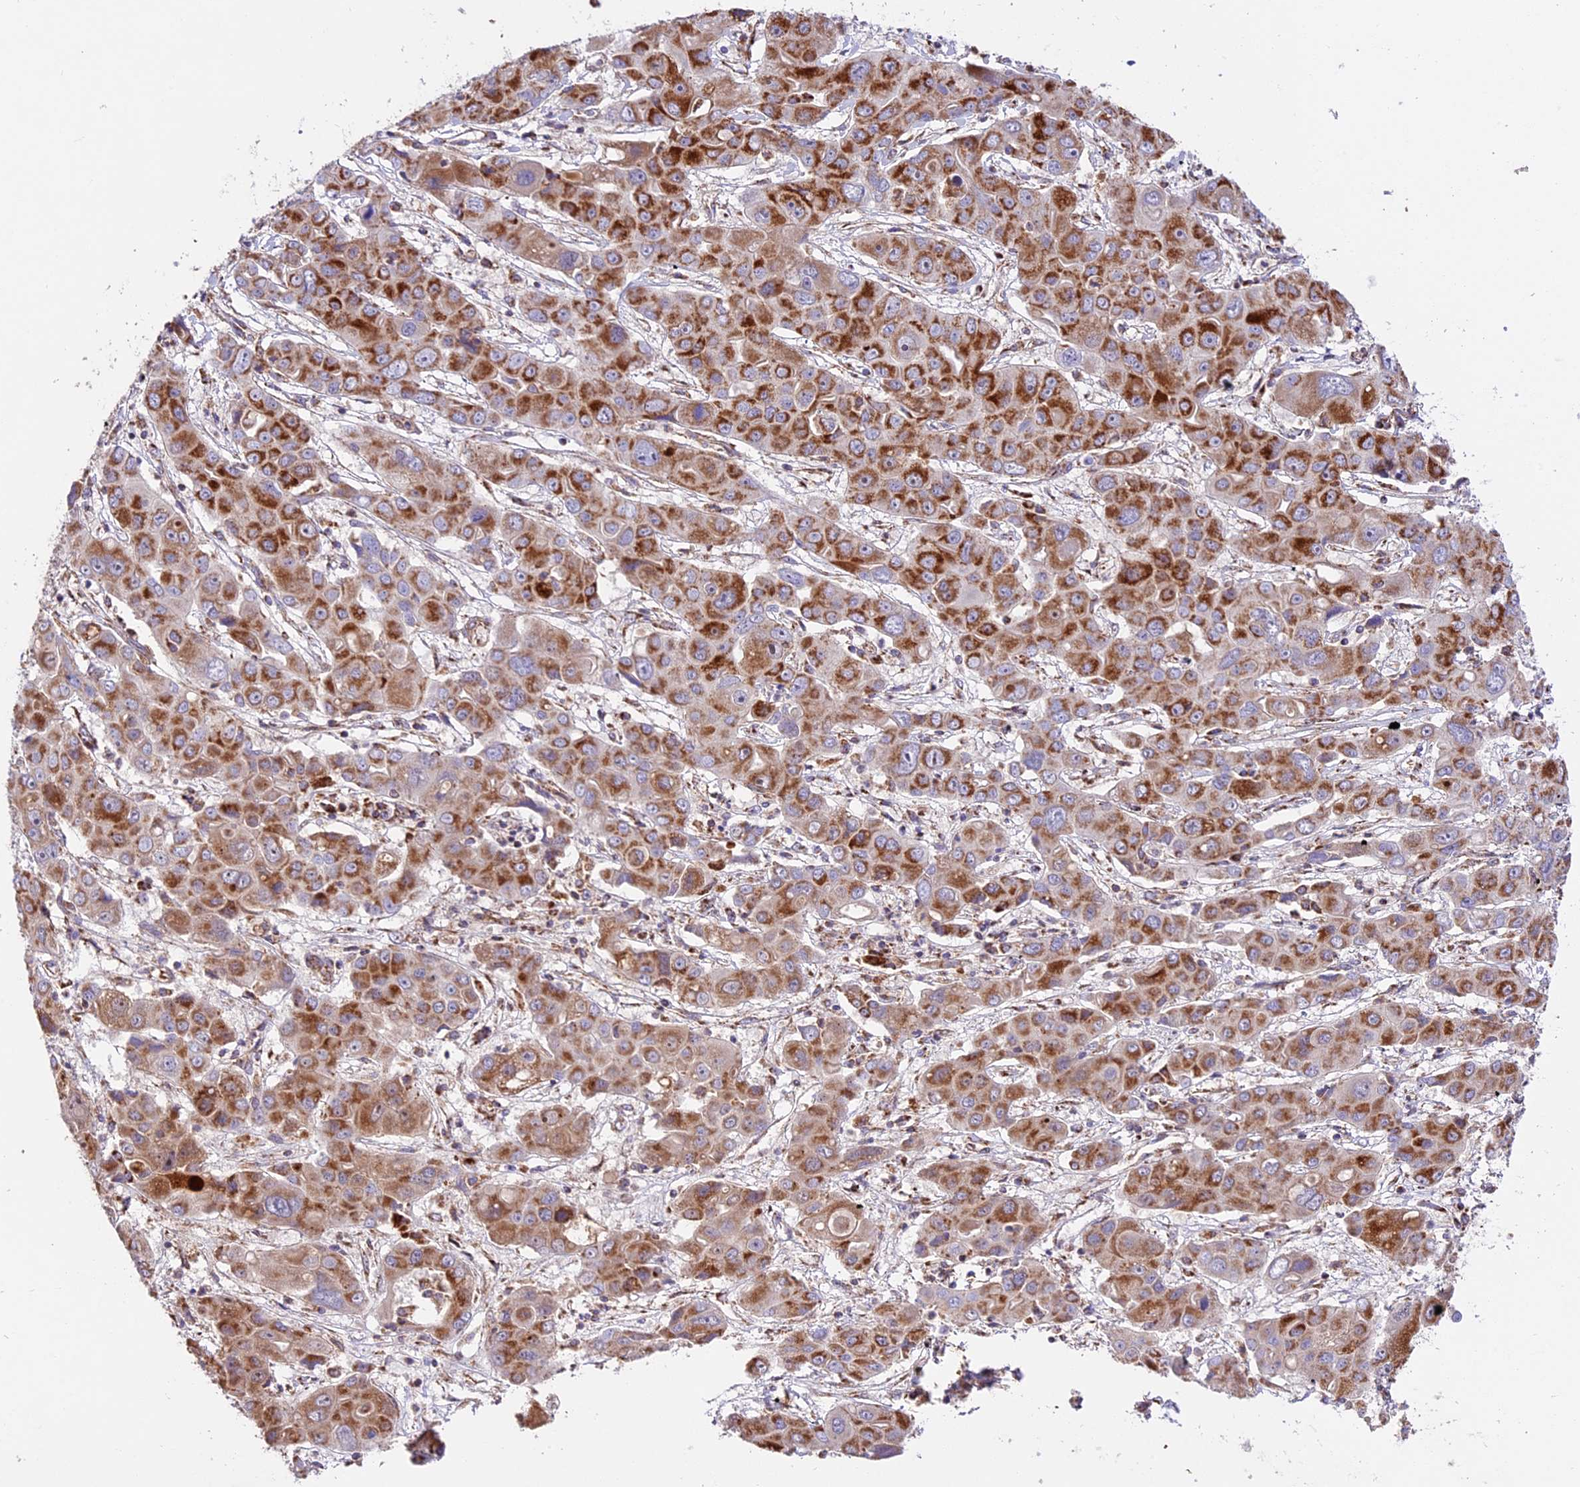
{"staining": {"intensity": "strong", "quantity": ">75%", "location": "cytoplasmic/membranous"}, "tissue": "liver cancer", "cell_type": "Tumor cells", "image_type": "cancer", "snomed": [{"axis": "morphology", "description": "Cholangiocarcinoma"}, {"axis": "topography", "description": "Liver"}], "caption": "Liver cancer (cholangiocarcinoma) tissue displays strong cytoplasmic/membranous staining in about >75% of tumor cells", "gene": "NDUFA8", "patient": {"sex": "male", "age": 67}}